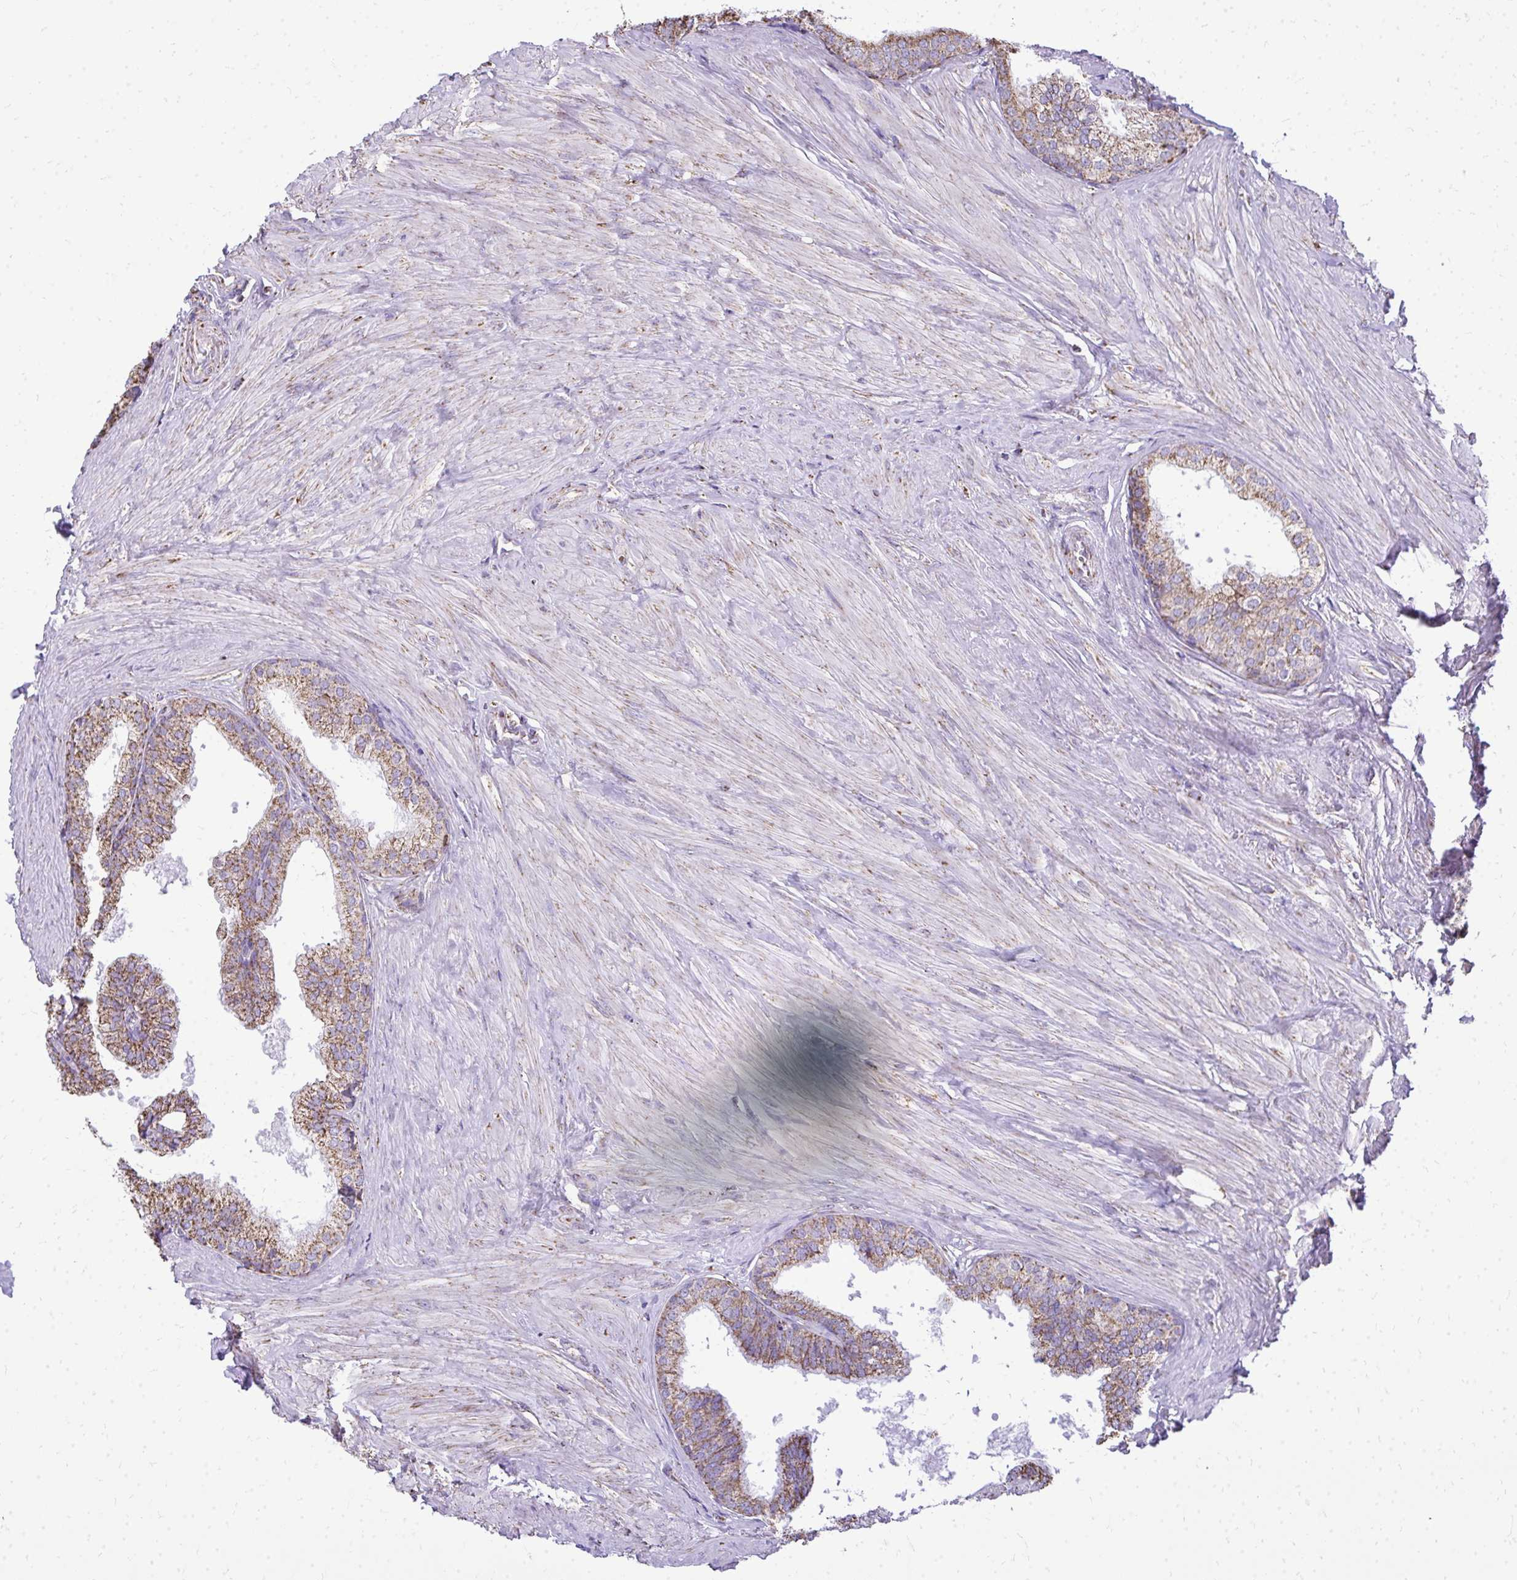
{"staining": {"intensity": "moderate", "quantity": ">75%", "location": "cytoplasmic/membranous"}, "tissue": "prostate", "cell_type": "Glandular cells", "image_type": "normal", "snomed": [{"axis": "morphology", "description": "Normal tissue, NOS"}, {"axis": "topography", "description": "Prostate"}, {"axis": "topography", "description": "Peripheral nerve tissue"}], "caption": "This image demonstrates immunohistochemistry (IHC) staining of normal prostate, with medium moderate cytoplasmic/membranous staining in approximately >75% of glandular cells.", "gene": "MPZL2", "patient": {"sex": "male", "age": 55}}